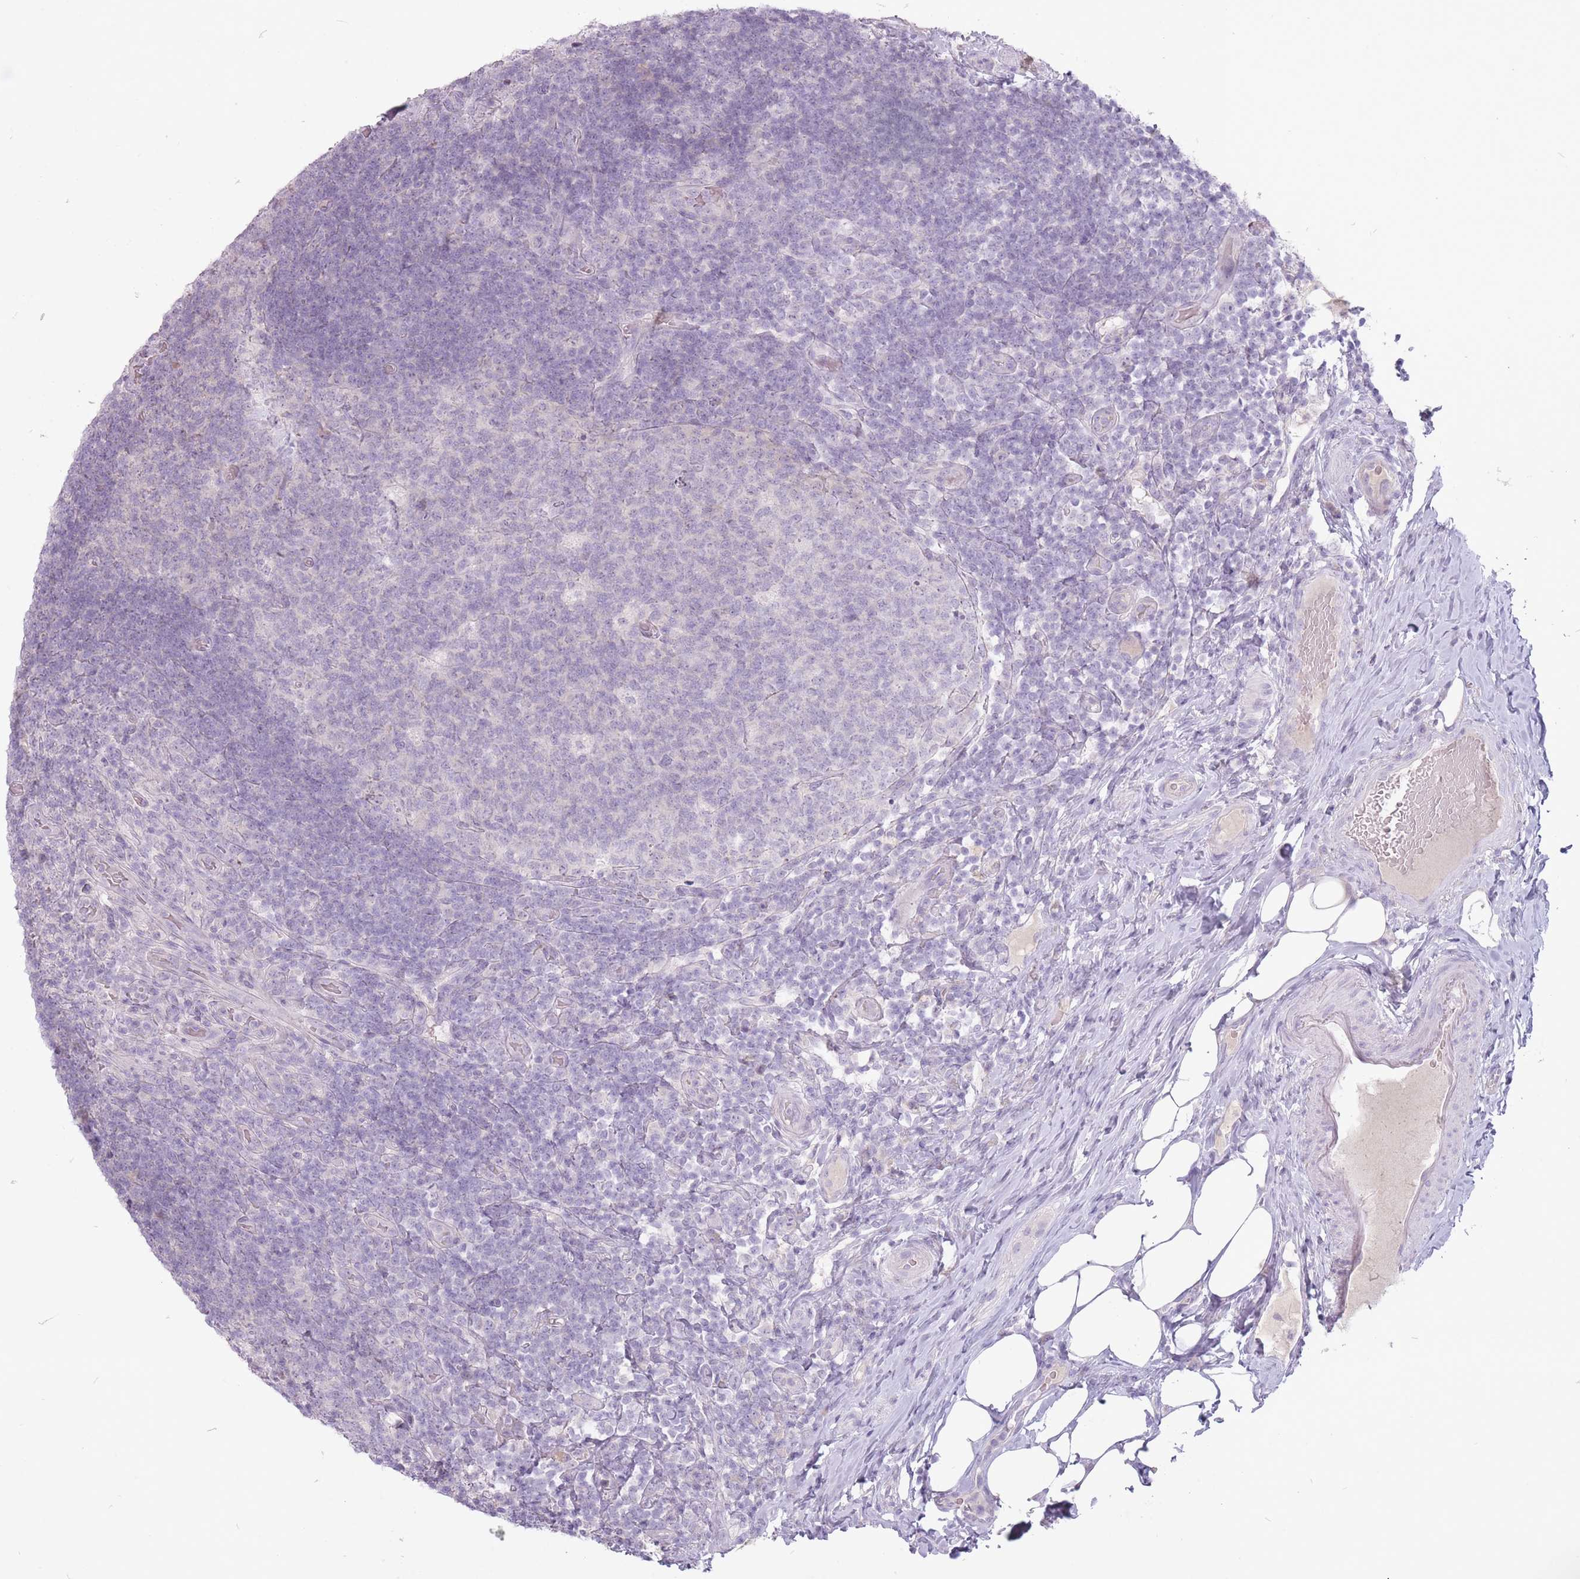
{"staining": {"intensity": "negative", "quantity": "none", "location": "none"}, "tissue": "appendix", "cell_type": "Glandular cells", "image_type": "normal", "snomed": [{"axis": "morphology", "description": "Normal tissue, NOS"}, {"axis": "topography", "description": "Appendix"}], "caption": "Human appendix stained for a protein using IHC reveals no expression in glandular cells.", "gene": "FAM43B", "patient": {"sex": "female", "age": 43}}